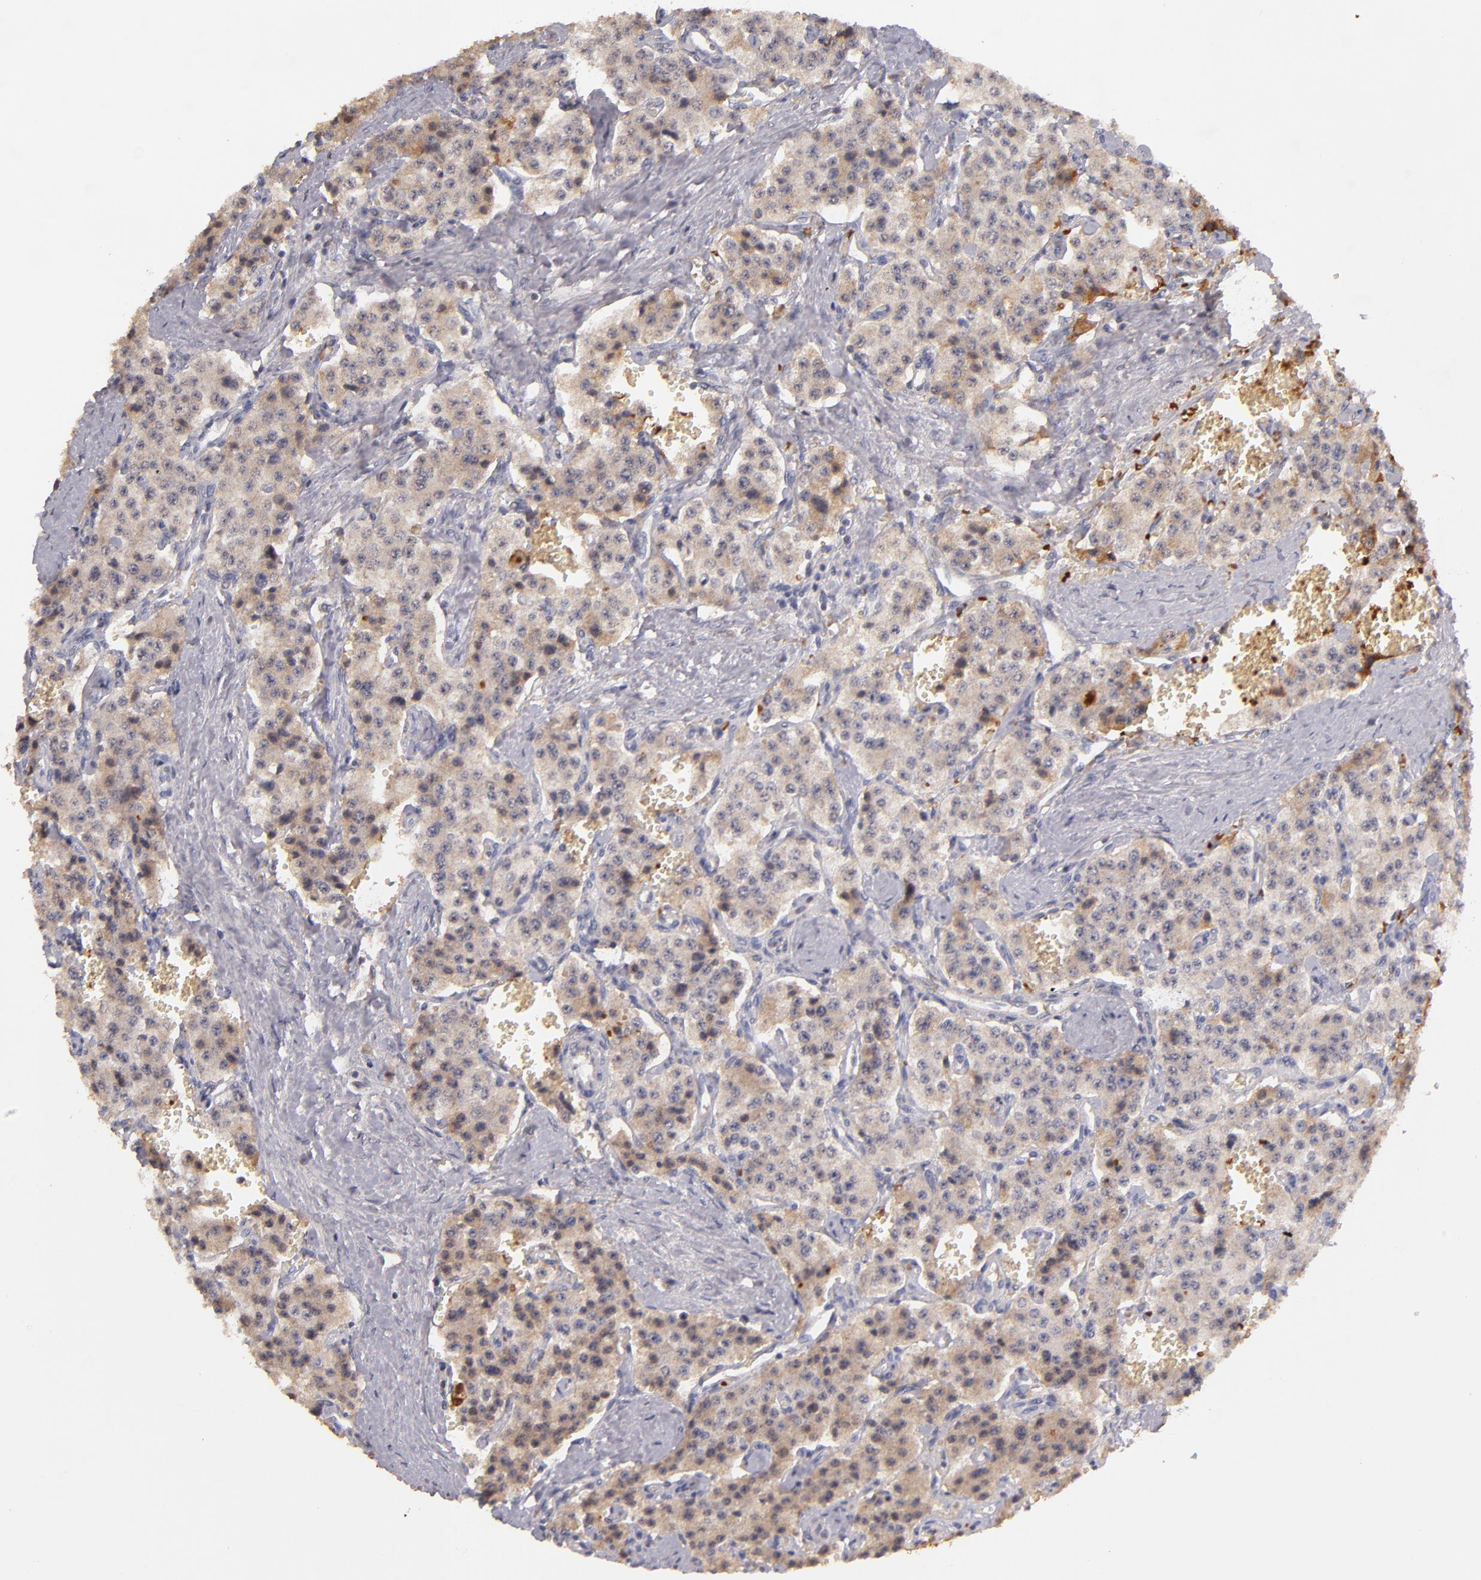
{"staining": {"intensity": "moderate", "quantity": ">75%", "location": "cytoplasmic/membranous"}, "tissue": "carcinoid", "cell_type": "Tumor cells", "image_type": "cancer", "snomed": [{"axis": "morphology", "description": "Carcinoid, malignant, NOS"}, {"axis": "topography", "description": "Small intestine"}], "caption": "DAB immunohistochemical staining of human carcinoid (malignant) displays moderate cytoplasmic/membranous protein expression in about >75% of tumor cells.", "gene": "SERPINC1", "patient": {"sex": "male", "age": 52}}